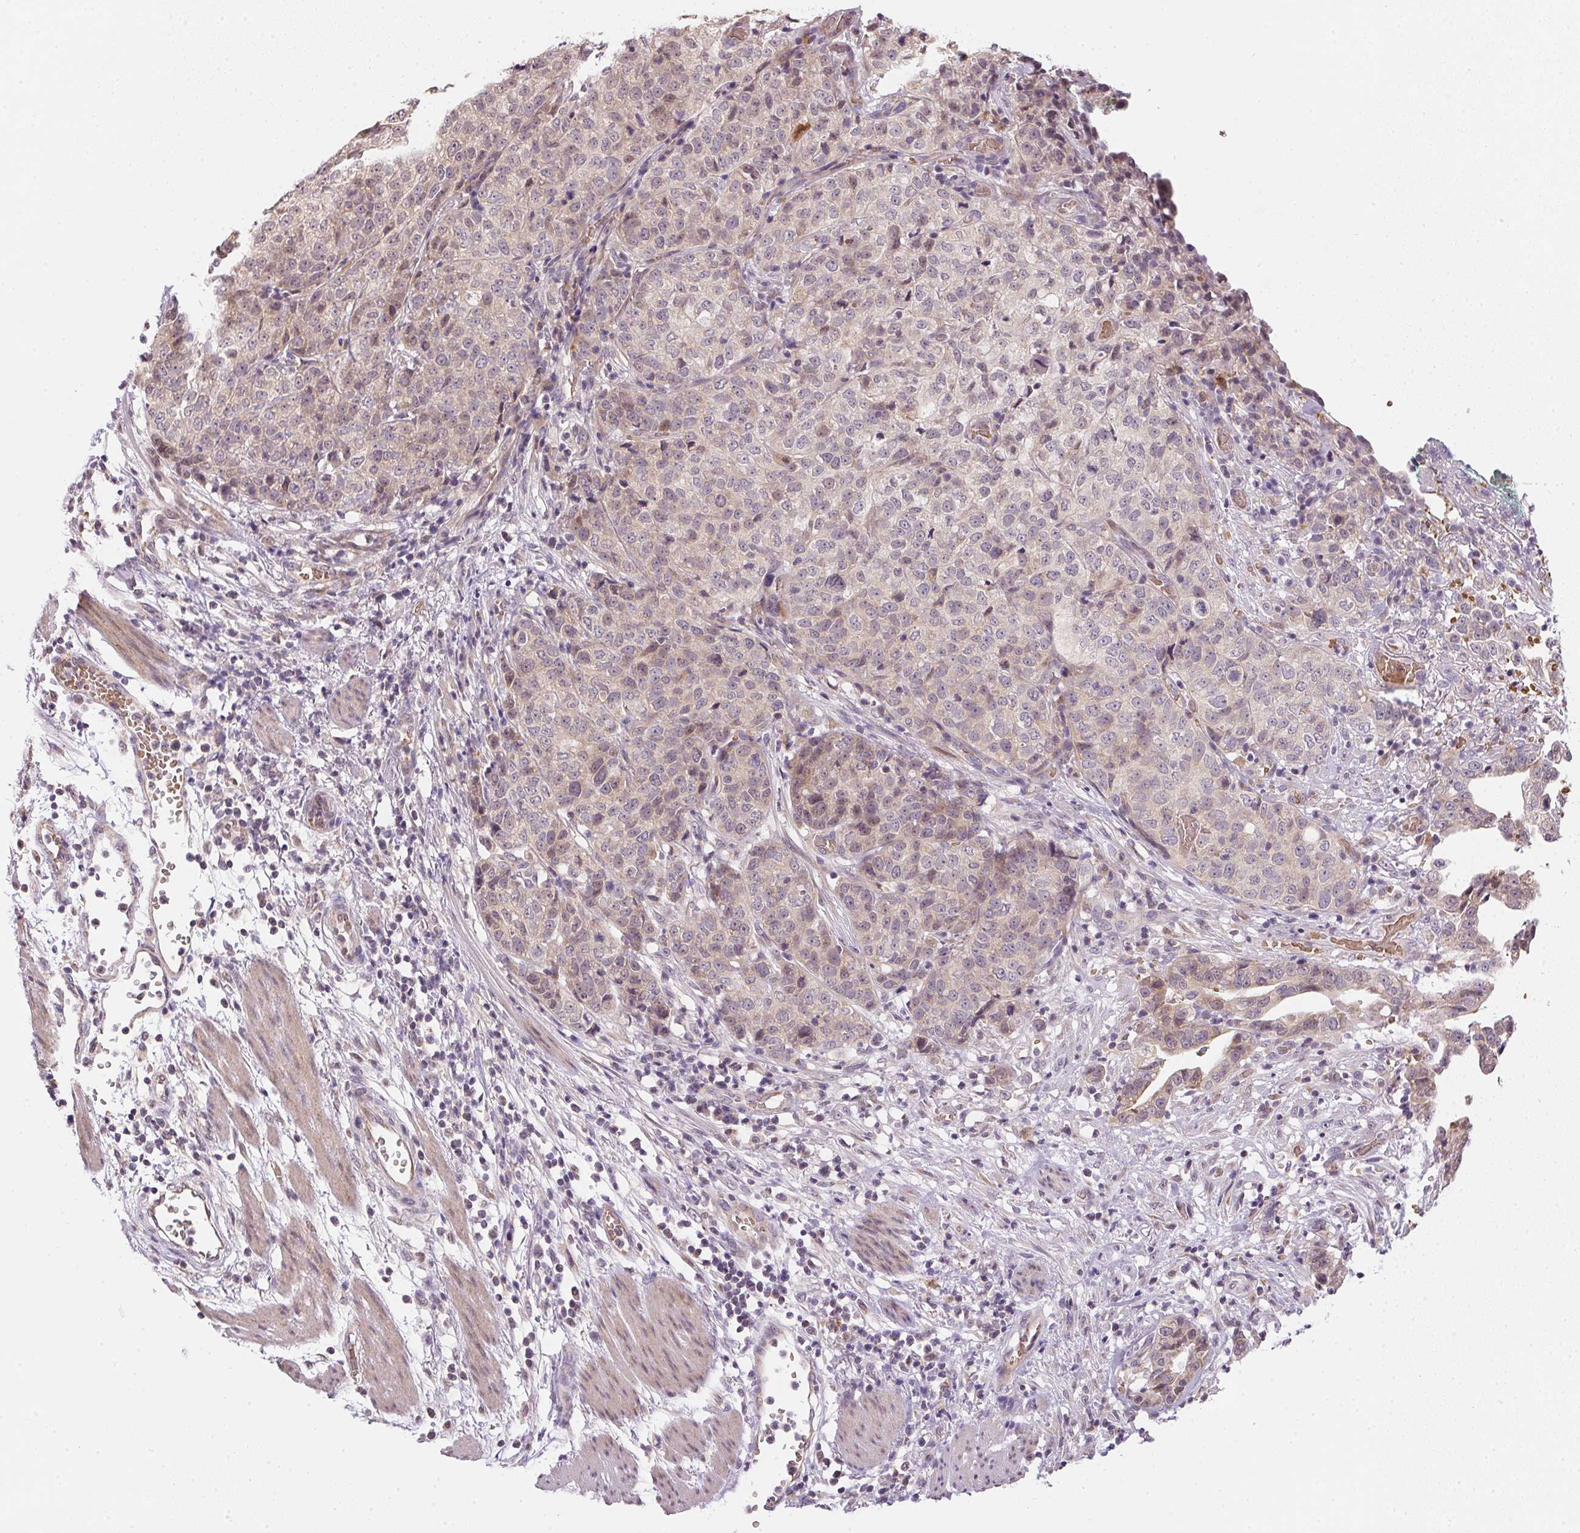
{"staining": {"intensity": "weak", "quantity": "<25%", "location": "cytoplasmic/membranous"}, "tissue": "stomach cancer", "cell_type": "Tumor cells", "image_type": "cancer", "snomed": [{"axis": "morphology", "description": "Adenocarcinoma, NOS"}, {"axis": "topography", "description": "Stomach, upper"}], "caption": "Stomach adenocarcinoma stained for a protein using IHC exhibits no staining tumor cells.", "gene": "METTL13", "patient": {"sex": "female", "age": 67}}